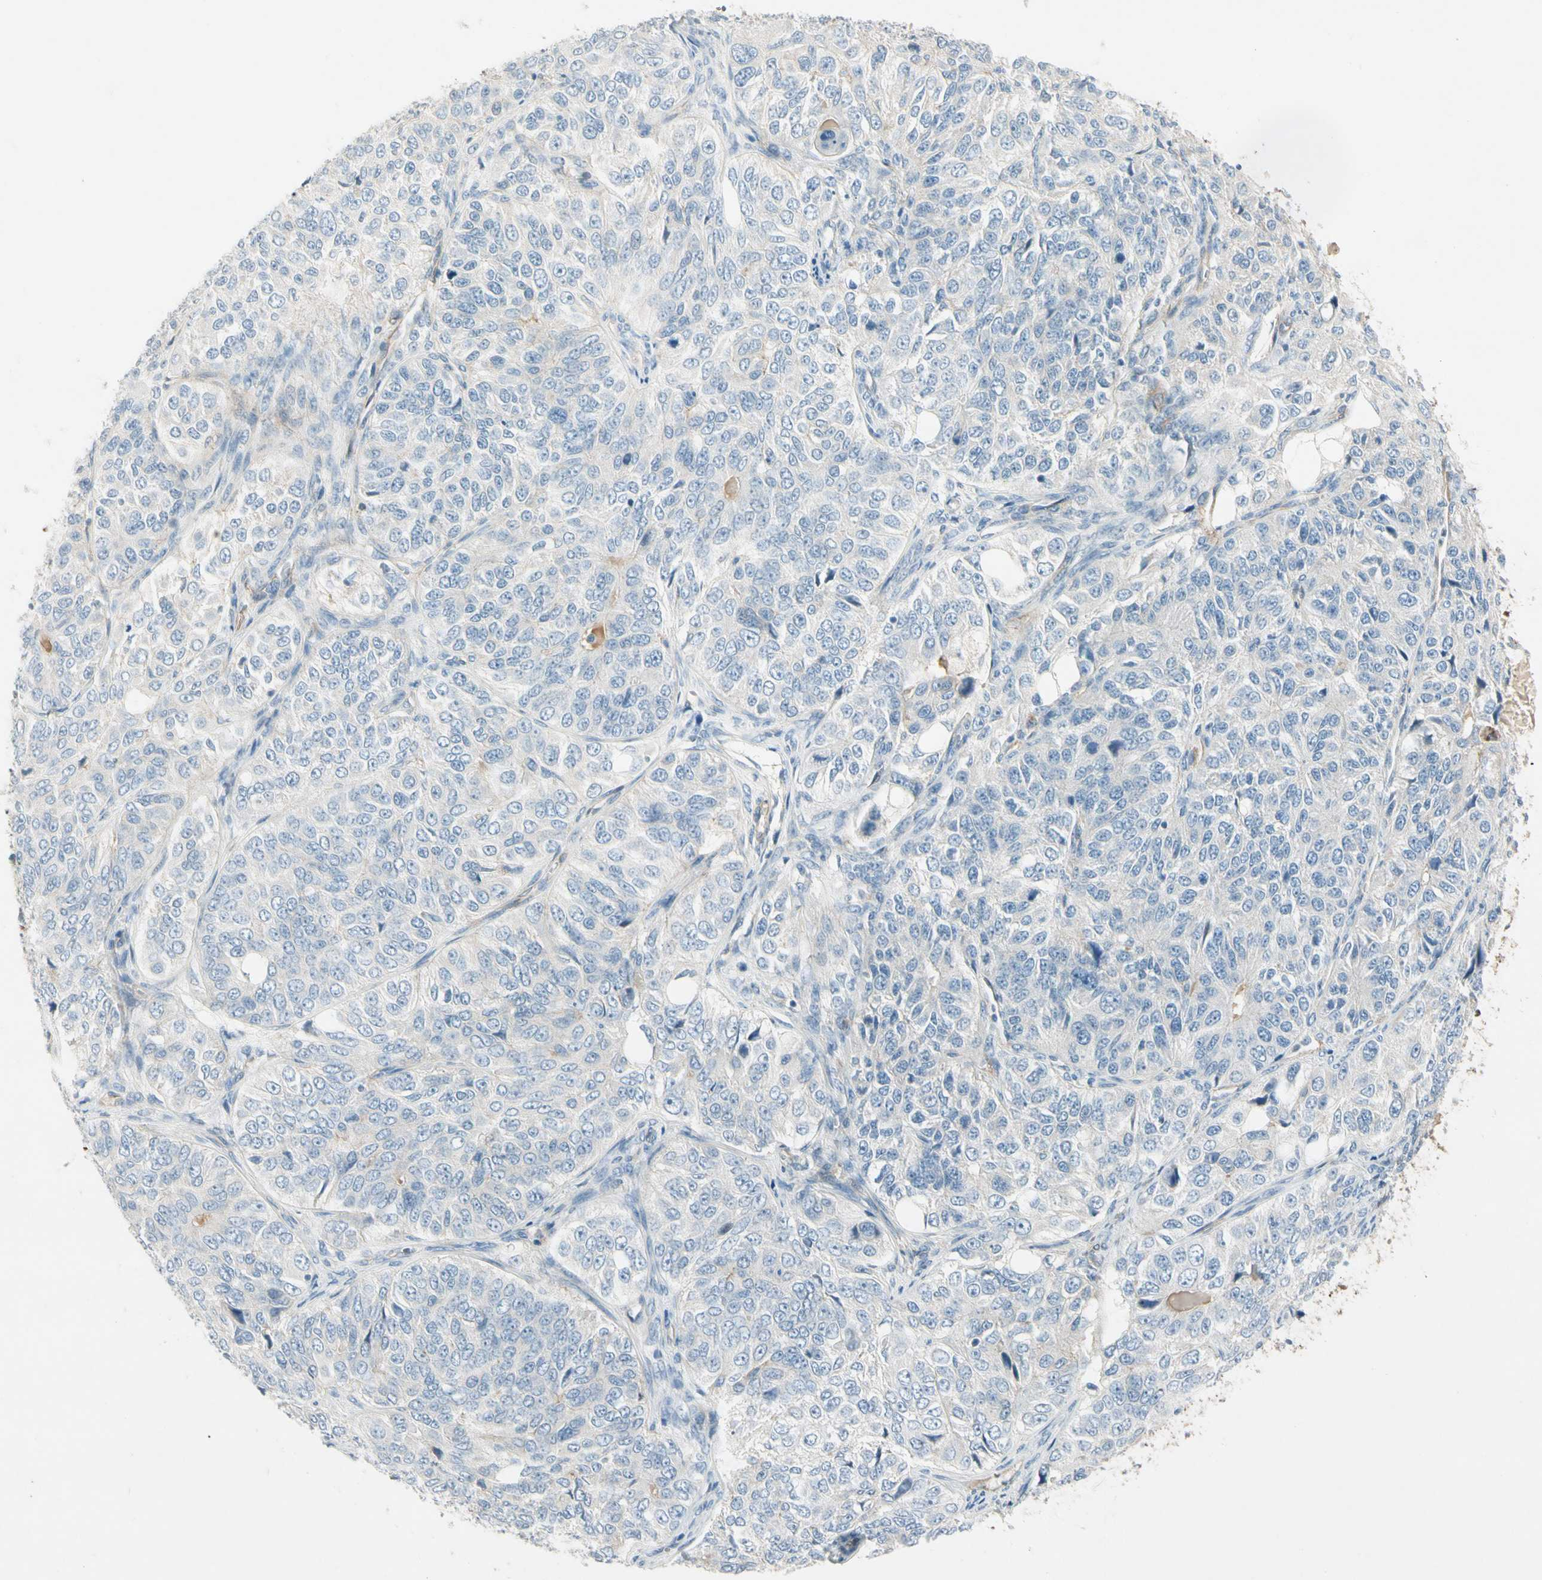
{"staining": {"intensity": "negative", "quantity": "none", "location": "none"}, "tissue": "ovarian cancer", "cell_type": "Tumor cells", "image_type": "cancer", "snomed": [{"axis": "morphology", "description": "Carcinoma, endometroid"}, {"axis": "topography", "description": "Ovary"}], "caption": "This is a histopathology image of immunohistochemistry (IHC) staining of ovarian cancer (endometroid carcinoma), which shows no positivity in tumor cells. (IHC, brightfield microscopy, high magnification).", "gene": "ITGA3", "patient": {"sex": "female", "age": 51}}